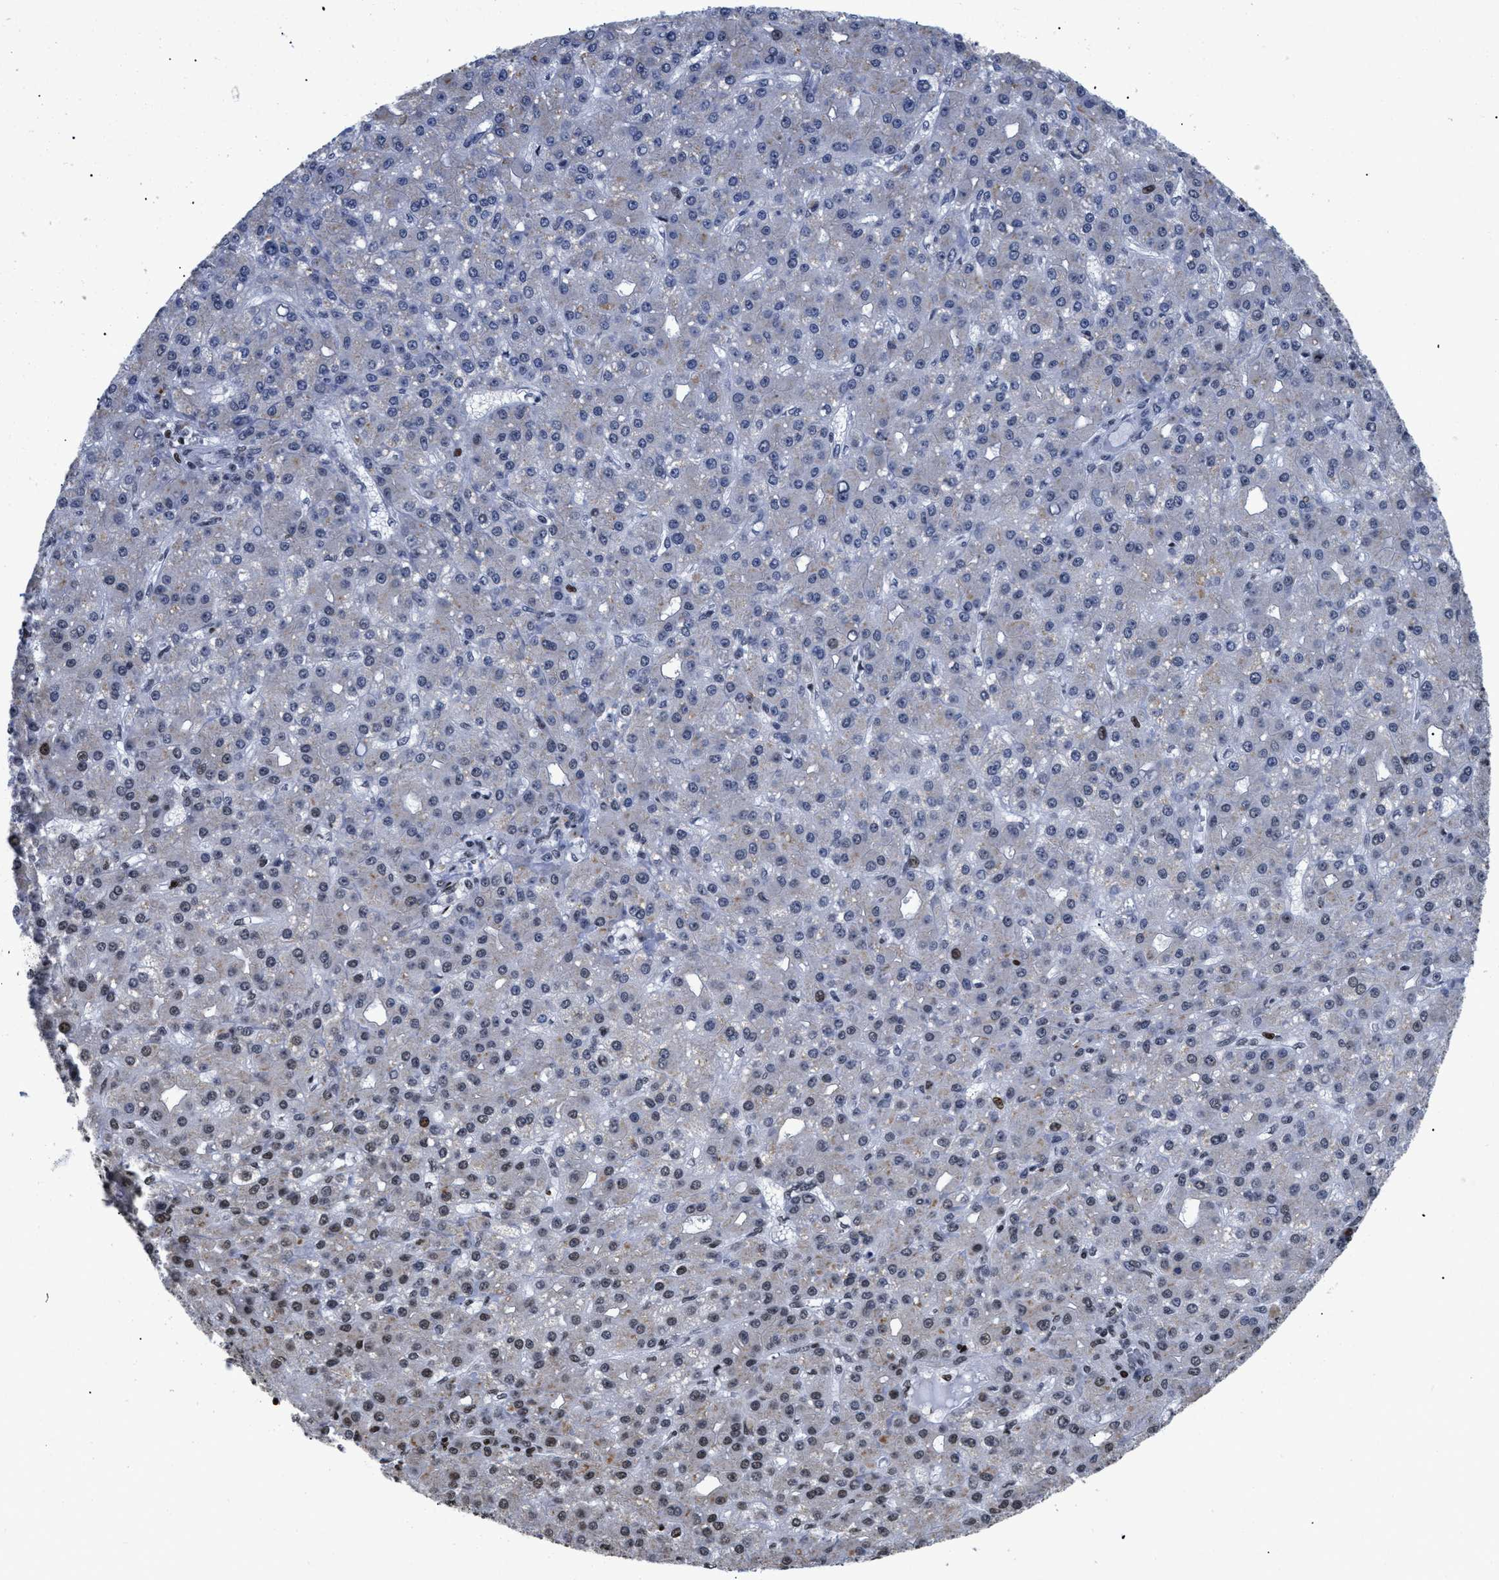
{"staining": {"intensity": "strong", "quantity": "25%-75%", "location": "nuclear"}, "tissue": "liver cancer", "cell_type": "Tumor cells", "image_type": "cancer", "snomed": [{"axis": "morphology", "description": "Carcinoma, Hepatocellular, NOS"}, {"axis": "topography", "description": "Liver"}], "caption": "Hepatocellular carcinoma (liver) stained with IHC displays strong nuclear staining in approximately 25%-75% of tumor cells.", "gene": "CALHM3", "patient": {"sex": "male", "age": 67}}